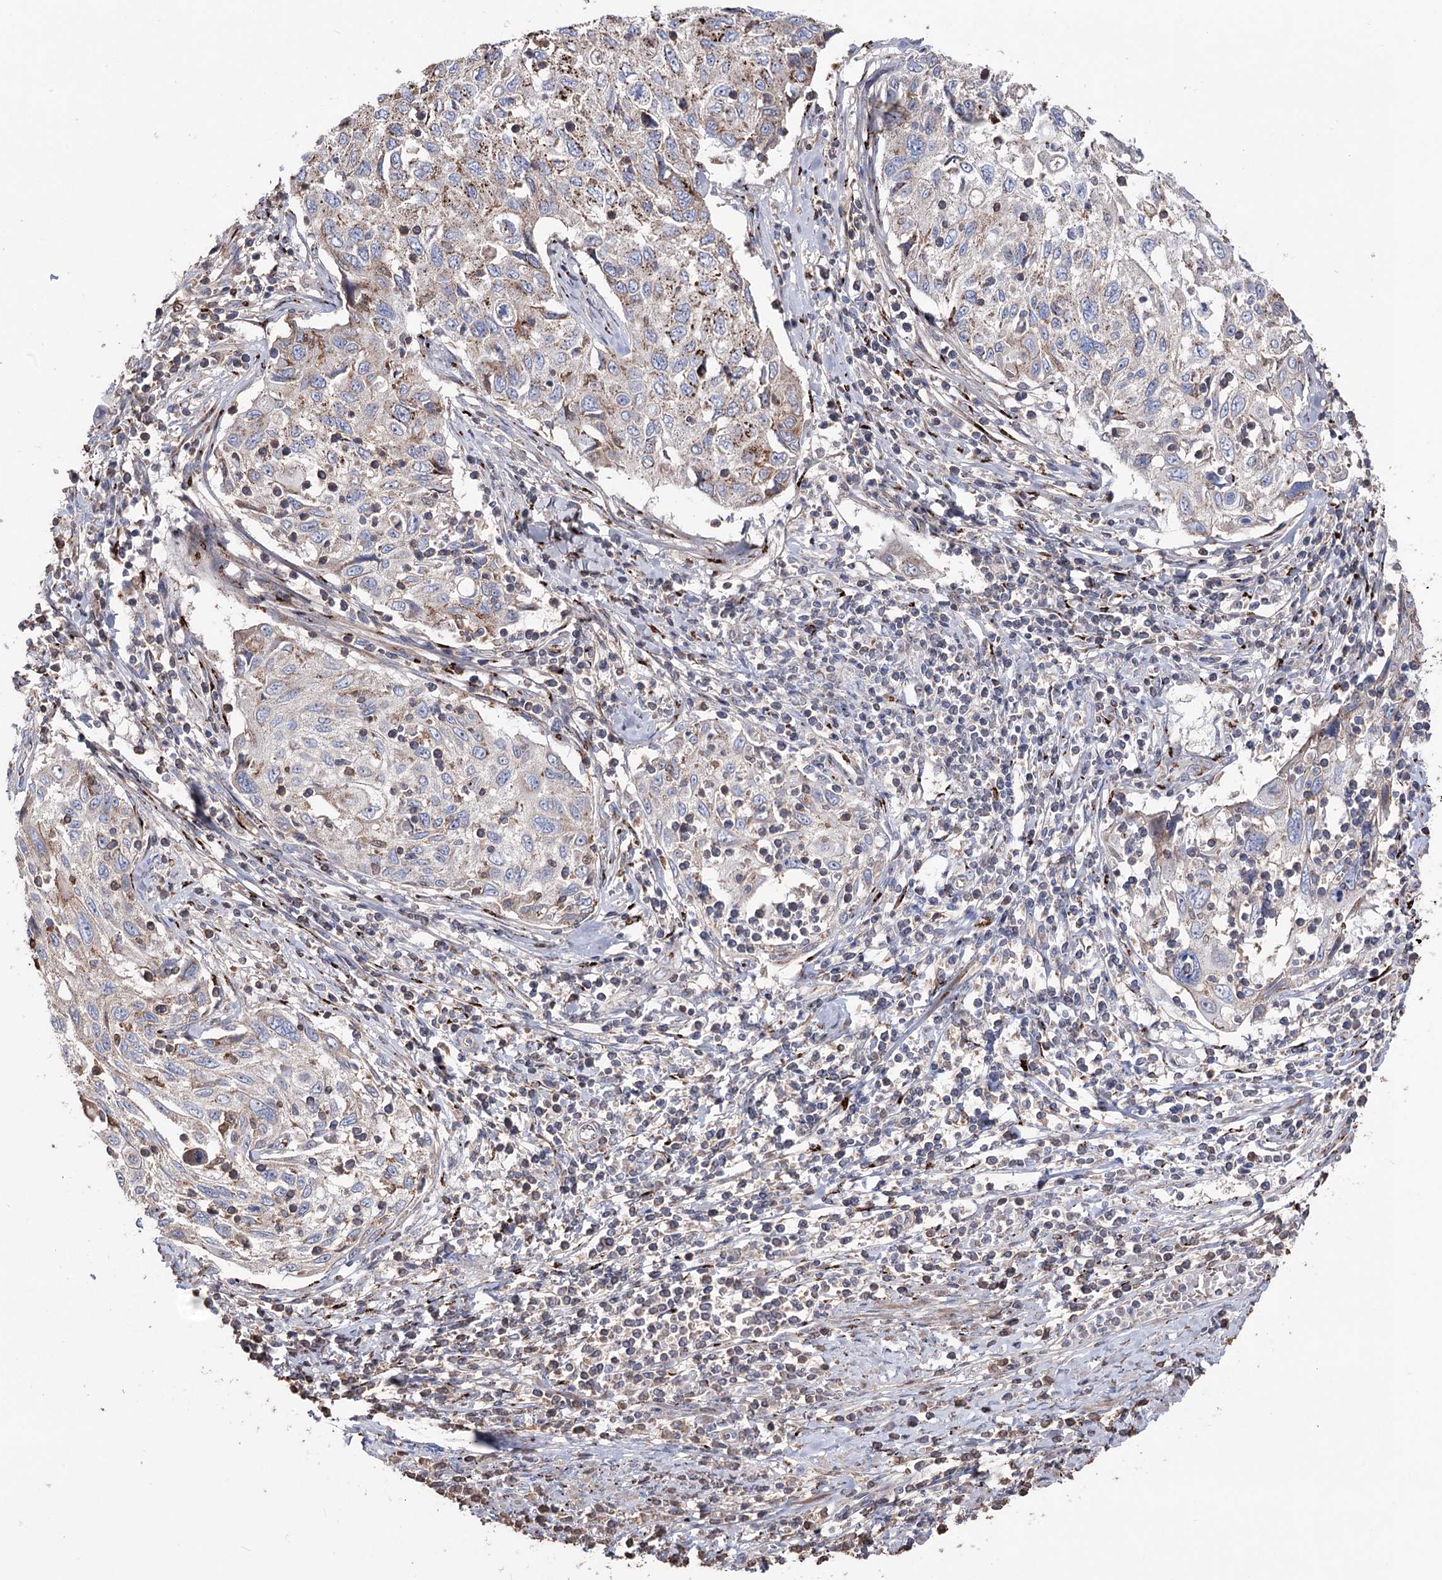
{"staining": {"intensity": "strong", "quantity": "<25%", "location": "cytoplasmic/membranous"}, "tissue": "cervical cancer", "cell_type": "Tumor cells", "image_type": "cancer", "snomed": [{"axis": "morphology", "description": "Squamous cell carcinoma, NOS"}, {"axis": "topography", "description": "Cervix"}], "caption": "Protein staining demonstrates strong cytoplasmic/membranous expression in about <25% of tumor cells in cervical cancer.", "gene": "ARHGAP20", "patient": {"sex": "female", "age": 70}}